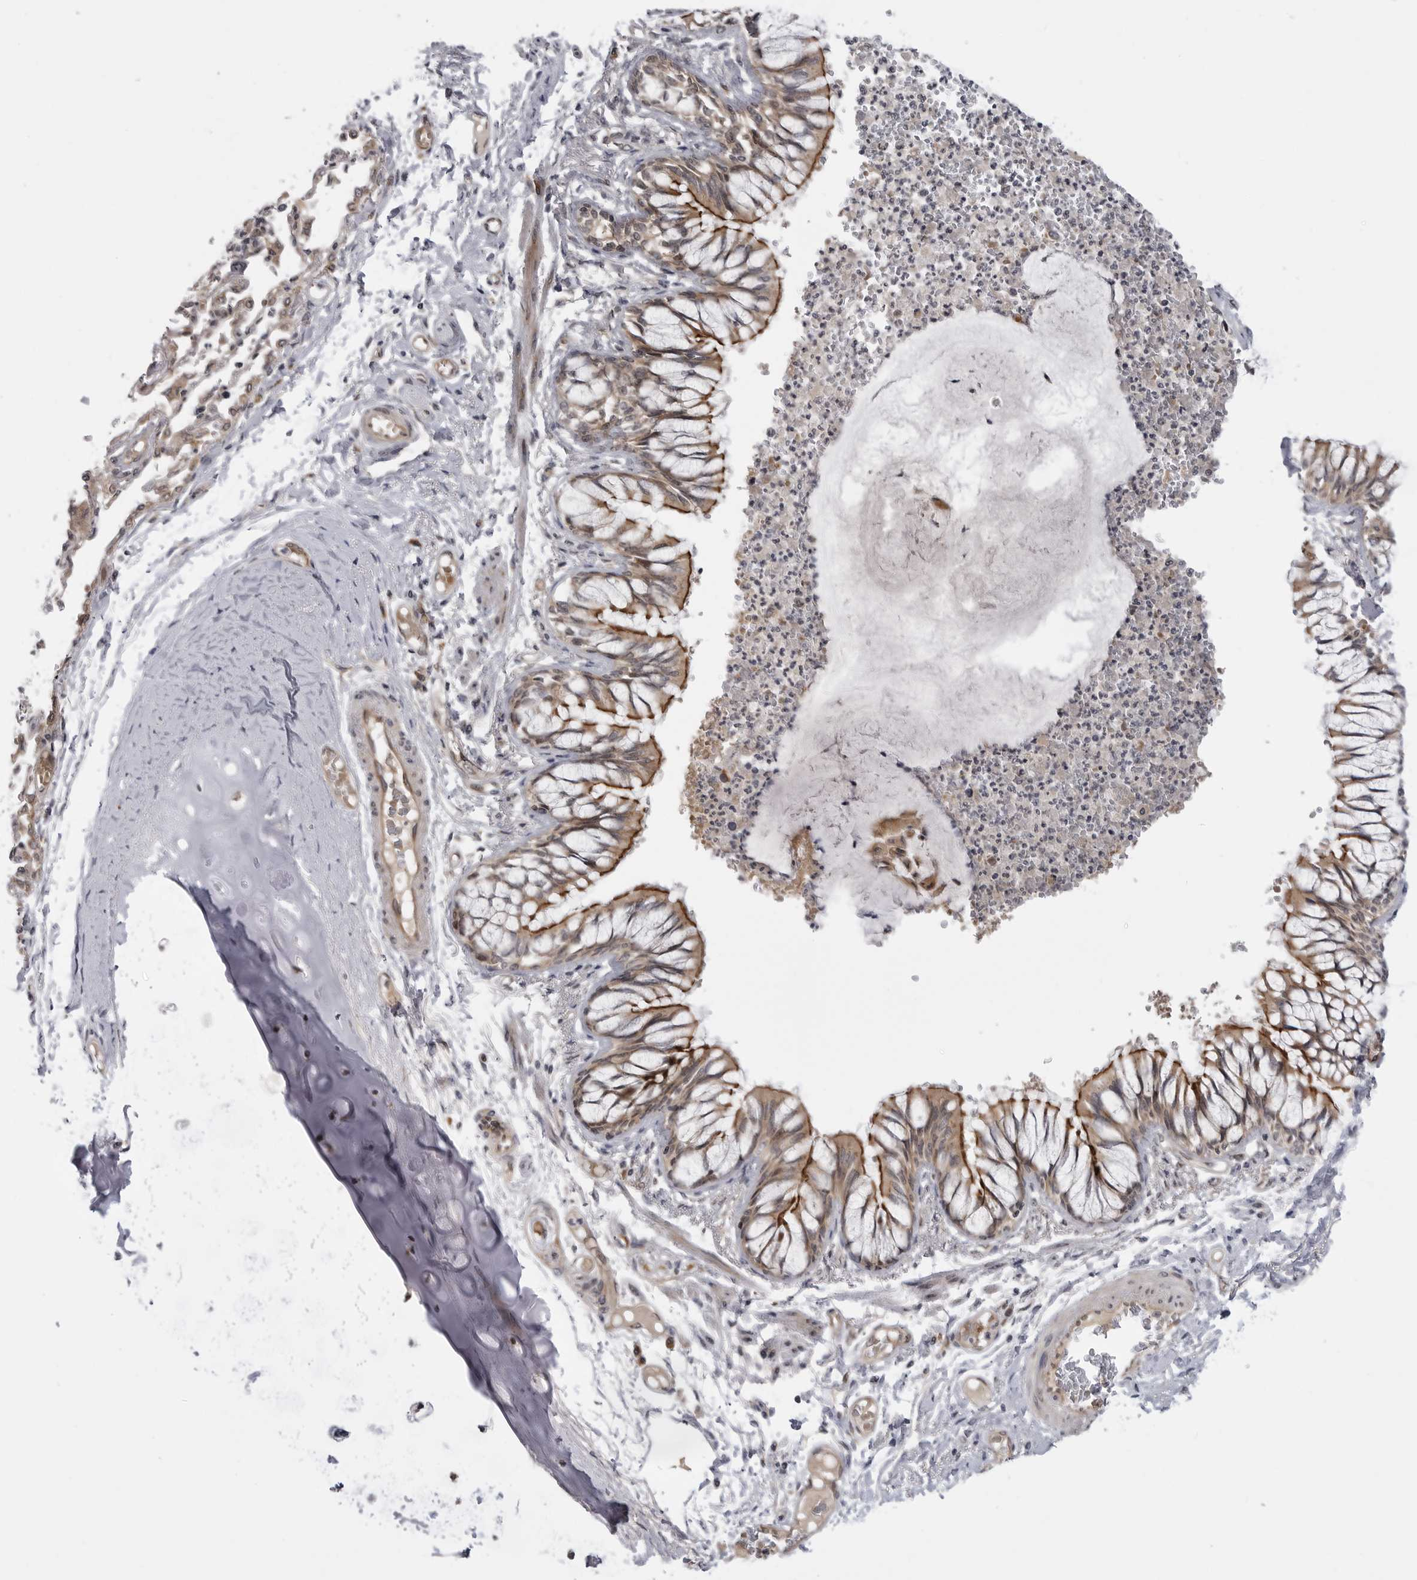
{"staining": {"intensity": "strong", "quantity": ">75%", "location": "cytoplasmic/membranous"}, "tissue": "bronchus", "cell_type": "Respiratory epithelial cells", "image_type": "normal", "snomed": [{"axis": "morphology", "description": "Normal tissue, NOS"}, {"axis": "topography", "description": "Cartilage tissue"}, {"axis": "topography", "description": "Bronchus"}, {"axis": "topography", "description": "Lung"}], "caption": "Protein staining by immunohistochemistry (IHC) shows strong cytoplasmic/membranous positivity in about >75% of respiratory epithelial cells in normal bronchus.", "gene": "LRRC45", "patient": {"sex": "female", "age": 49}}